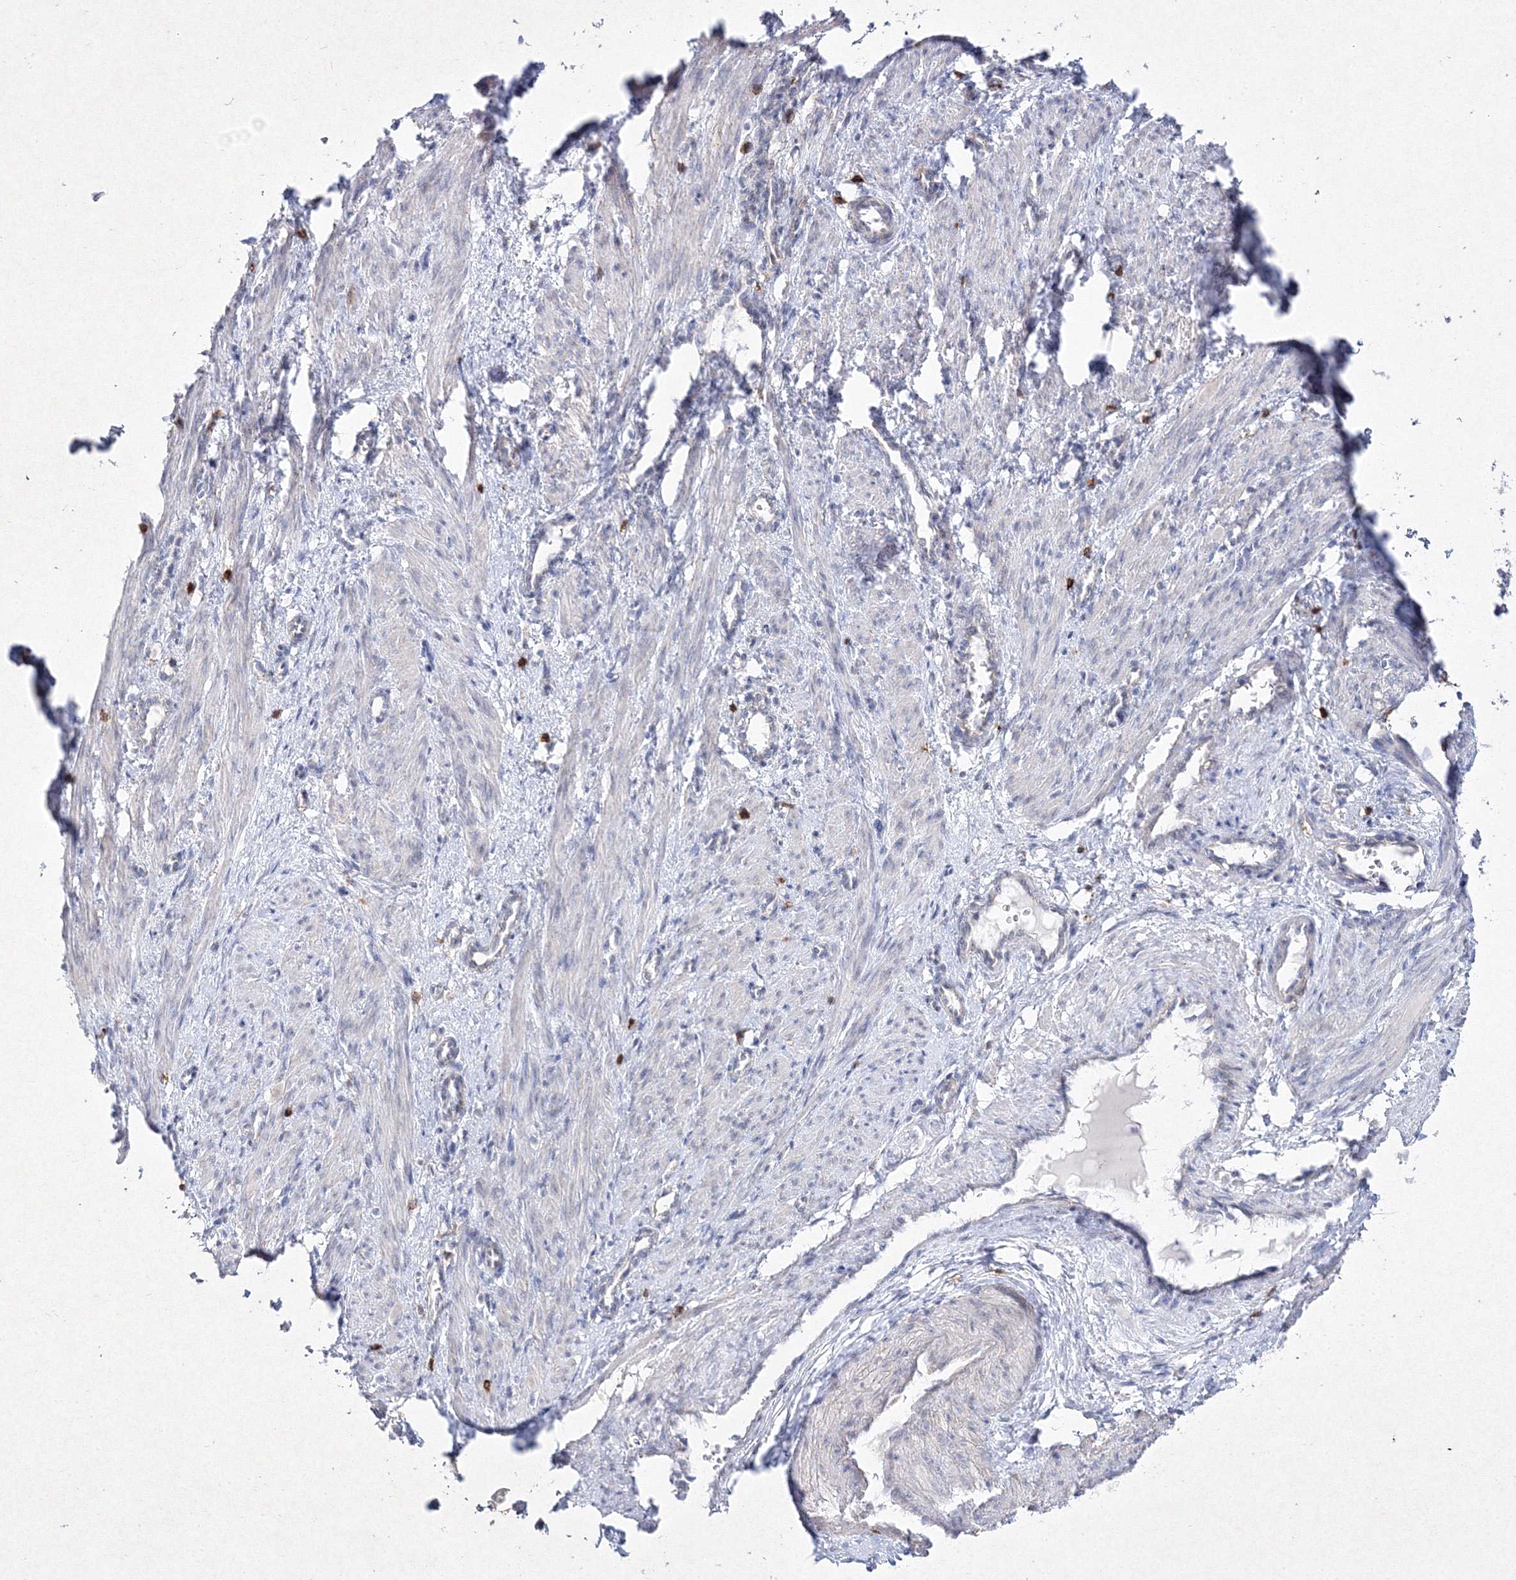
{"staining": {"intensity": "negative", "quantity": "none", "location": "none"}, "tissue": "smooth muscle", "cell_type": "Smooth muscle cells", "image_type": "normal", "snomed": [{"axis": "morphology", "description": "Normal tissue, NOS"}, {"axis": "topography", "description": "Endometrium"}], "caption": "Immunohistochemistry histopathology image of normal smooth muscle: smooth muscle stained with DAB demonstrates no significant protein positivity in smooth muscle cells.", "gene": "HCST", "patient": {"sex": "female", "age": 33}}